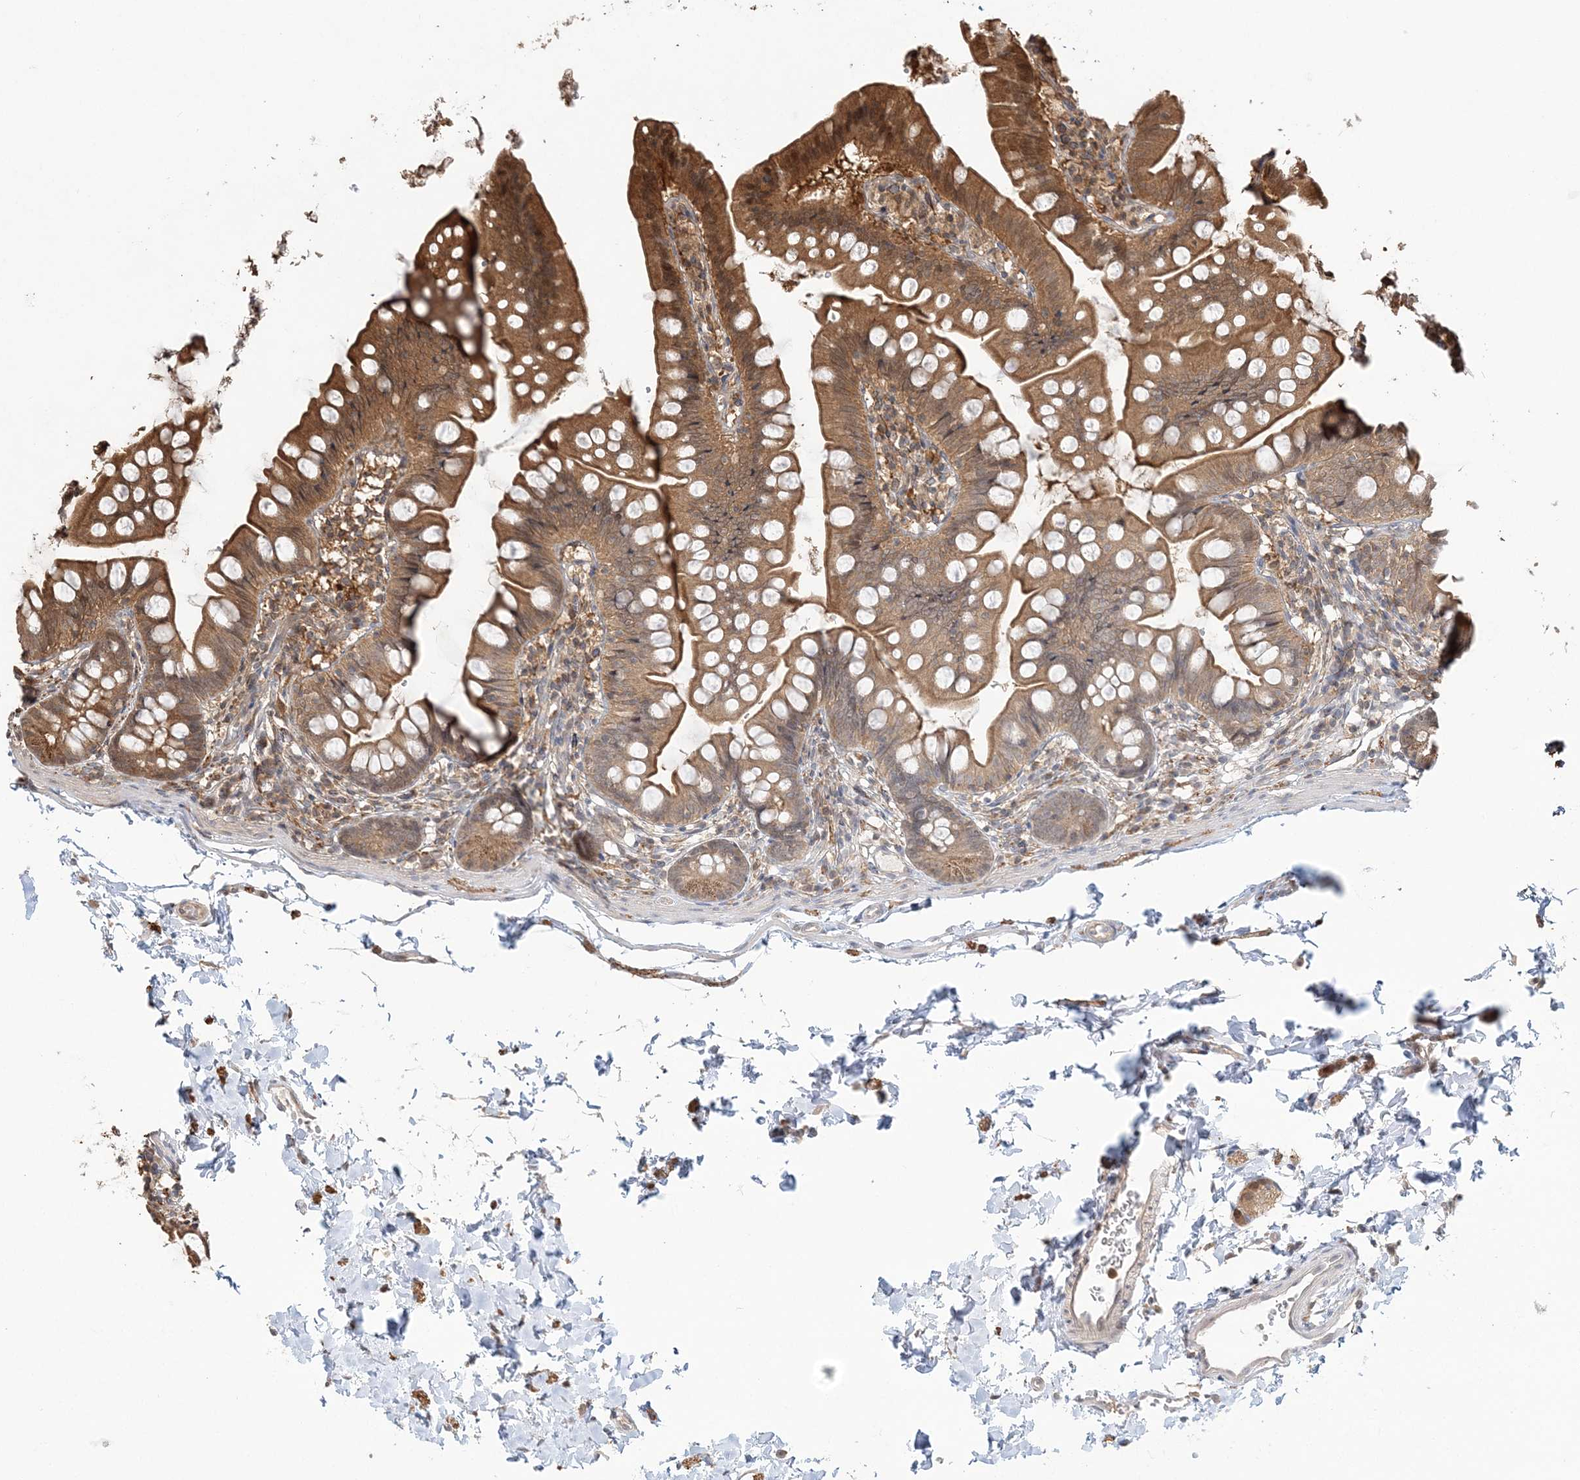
{"staining": {"intensity": "moderate", "quantity": ">75%", "location": "cytoplasmic/membranous"}, "tissue": "small intestine", "cell_type": "Glandular cells", "image_type": "normal", "snomed": [{"axis": "morphology", "description": "Normal tissue, NOS"}, {"axis": "topography", "description": "Small intestine"}], "caption": "Immunohistochemical staining of benign small intestine exhibits medium levels of moderate cytoplasmic/membranous positivity in approximately >75% of glandular cells. (DAB IHC, brown staining for protein, blue staining for nuclei).", "gene": "CAB39", "patient": {"sex": "male", "age": 7}}